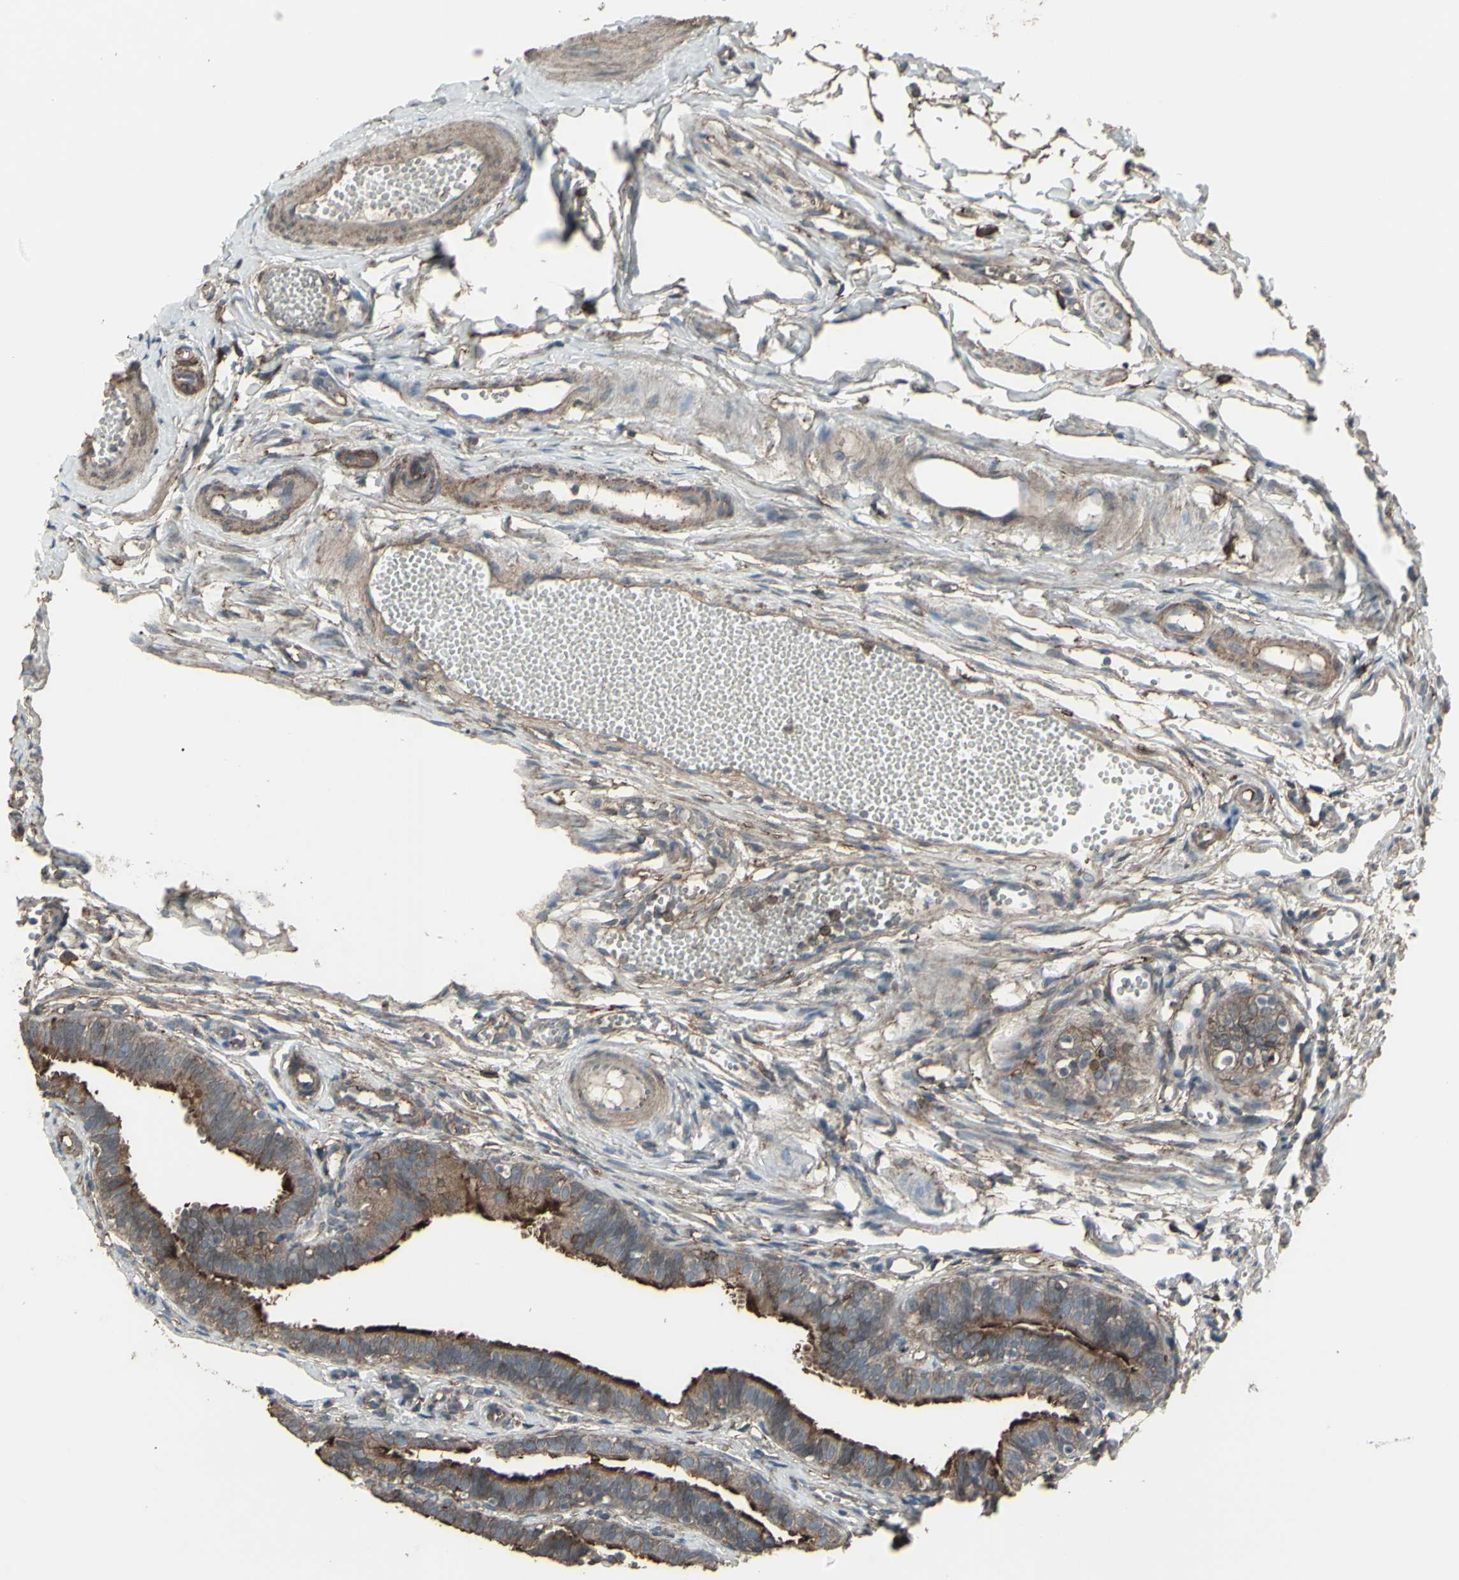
{"staining": {"intensity": "strong", "quantity": ">75%", "location": "cytoplasmic/membranous"}, "tissue": "fallopian tube", "cell_type": "Glandular cells", "image_type": "normal", "snomed": [{"axis": "morphology", "description": "Normal tissue, NOS"}, {"axis": "topography", "description": "Fallopian tube"}, {"axis": "topography", "description": "Placenta"}], "caption": "Protein expression analysis of benign human fallopian tube reveals strong cytoplasmic/membranous positivity in about >75% of glandular cells.", "gene": "SMO", "patient": {"sex": "female", "age": 34}}